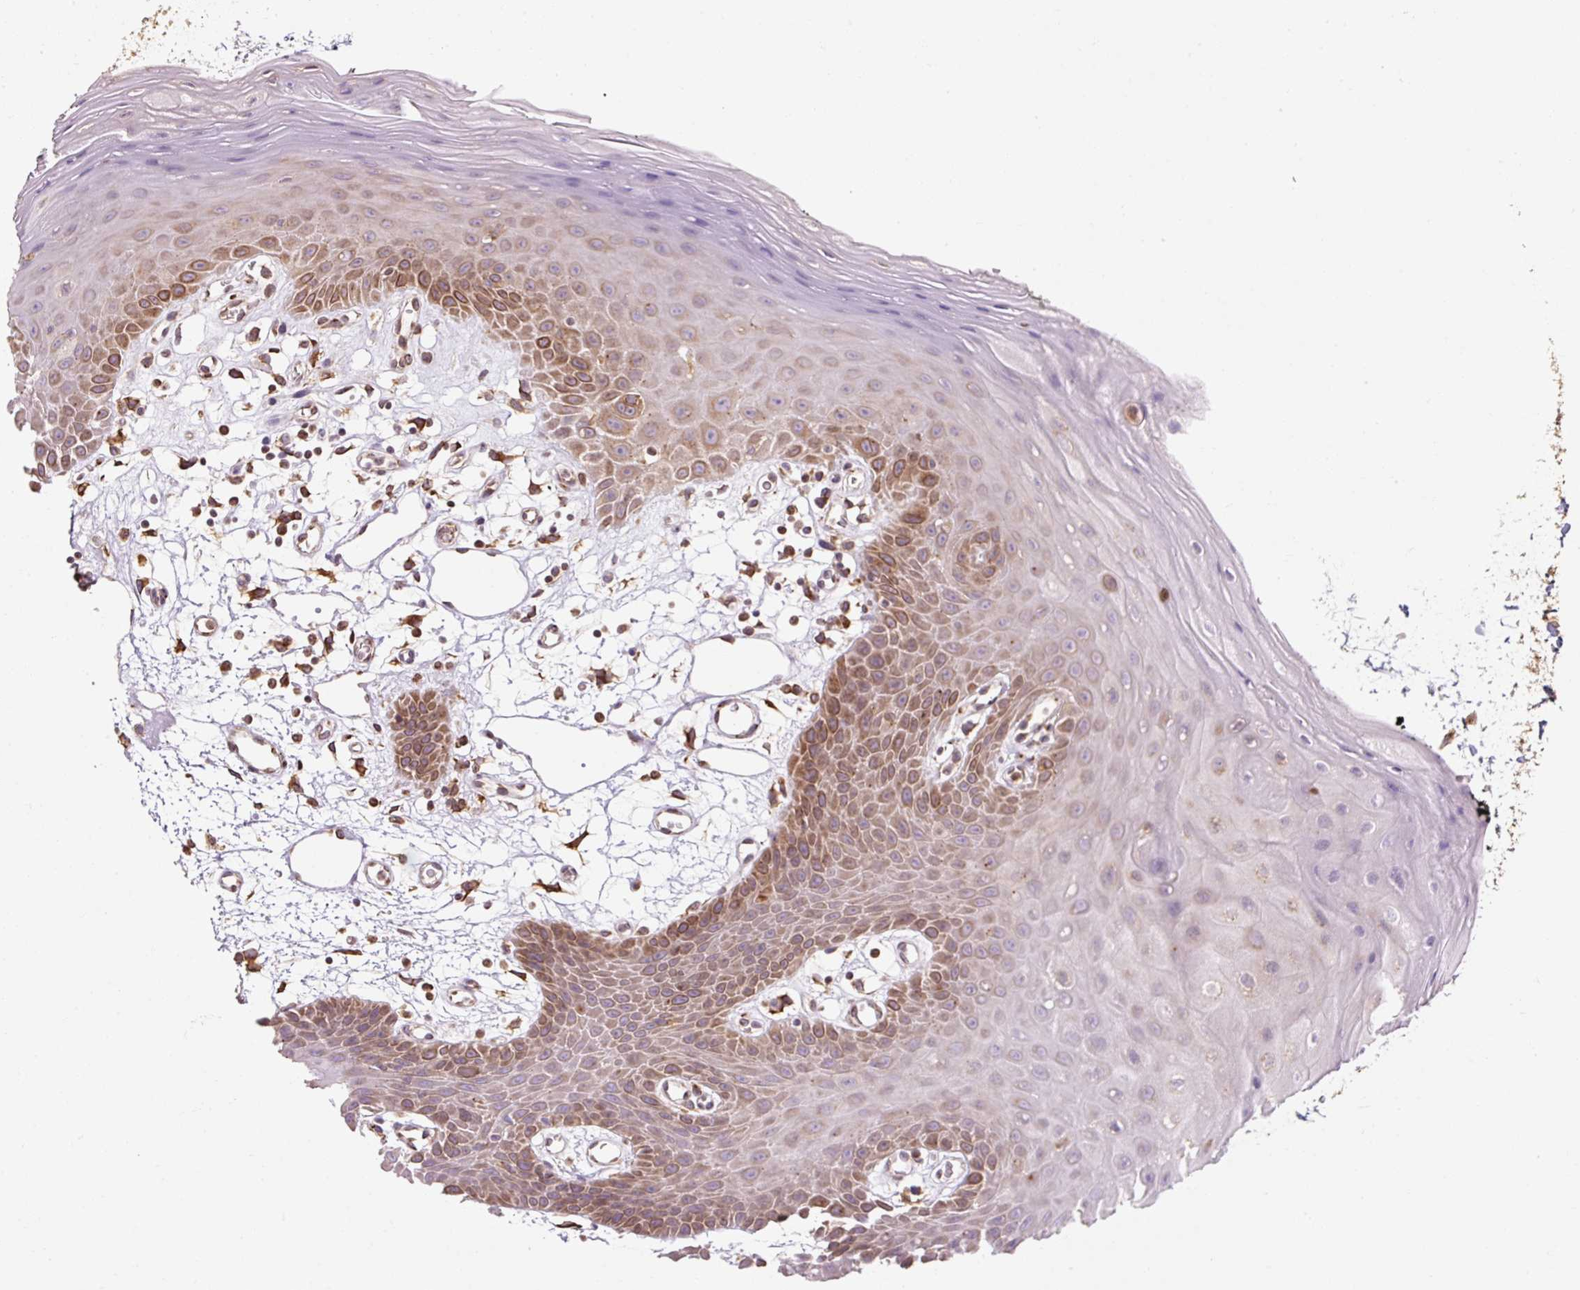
{"staining": {"intensity": "moderate", "quantity": ">75%", "location": "cytoplasmic/membranous"}, "tissue": "oral mucosa", "cell_type": "Squamous epithelial cells", "image_type": "normal", "snomed": [{"axis": "morphology", "description": "Normal tissue, NOS"}, {"axis": "topography", "description": "Oral tissue"}], "caption": "This micrograph exhibits immunohistochemistry staining of normal oral mucosa, with medium moderate cytoplasmic/membranous expression in about >75% of squamous epithelial cells.", "gene": "PRKCSH", "patient": {"sex": "female", "age": 59}}